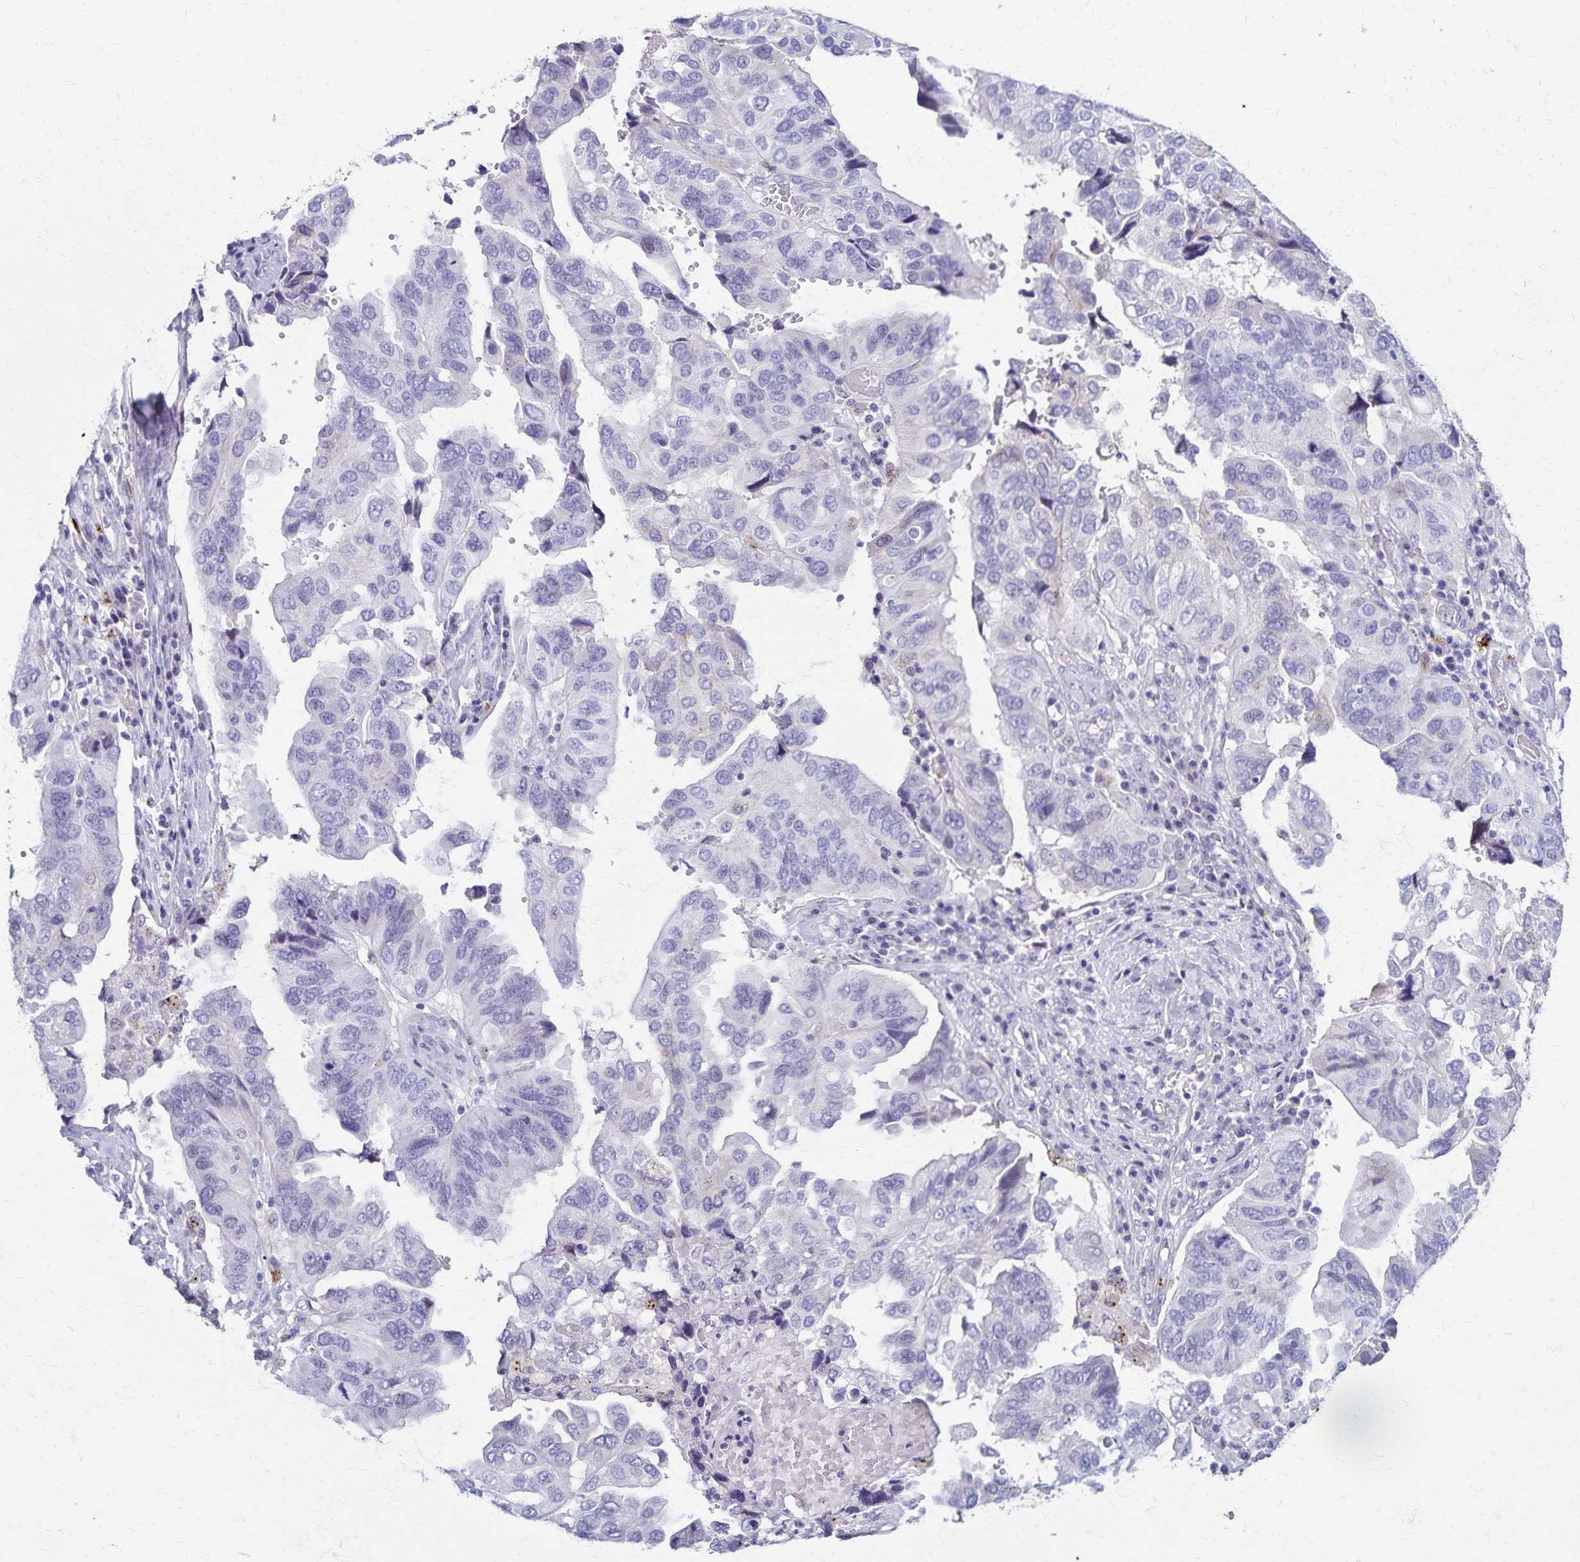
{"staining": {"intensity": "negative", "quantity": "none", "location": "none"}, "tissue": "ovarian cancer", "cell_type": "Tumor cells", "image_type": "cancer", "snomed": [{"axis": "morphology", "description": "Cystadenocarcinoma, serous, NOS"}, {"axis": "topography", "description": "Ovary"}], "caption": "The image displays no significant staining in tumor cells of ovarian serous cystadenocarcinoma. (DAB immunohistochemistry visualized using brightfield microscopy, high magnification).", "gene": "TMEM60", "patient": {"sex": "female", "age": 79}}